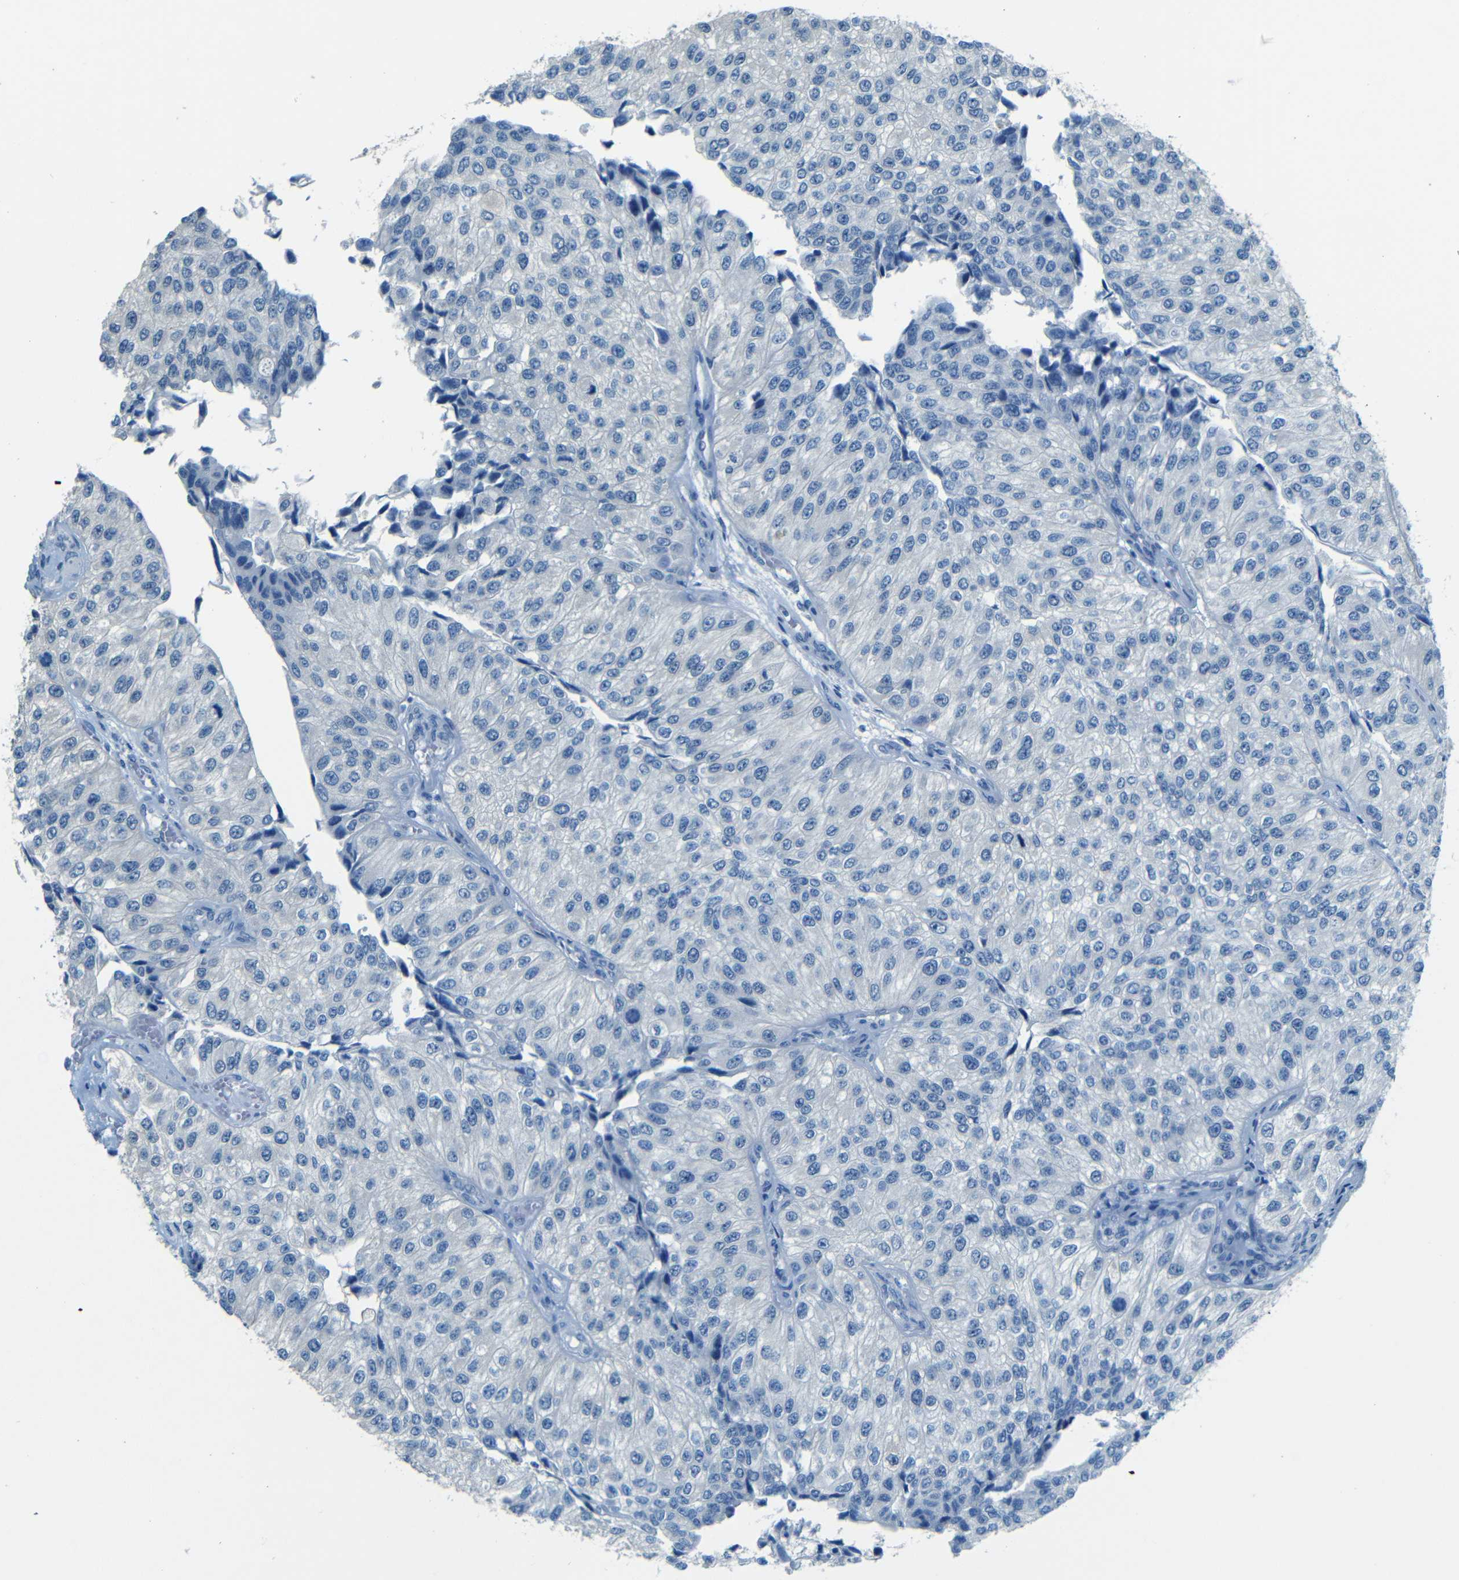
{"staining": {"intensity": "negative", "quantity": "none", "location": "none"}, "tissue": "urothelial cancer", "cell_type": "Tumor cells", "image_type": "cancer", "snomed": [{"axis": "morphology", "description": "Urothelial carcinoma, High grade"}, {"axis": "topography", "description": "Kidney"}, {"axis": "topography", "description": "Urinary bladder"}], "caption": "Immunohistochemistry photomicrograph of urothelial cancer stained for a protein (brown), which reveals no positivity in tumor cells.", "gene": "ZMAT1", "patient": {"sex": "male", "age": 77}}